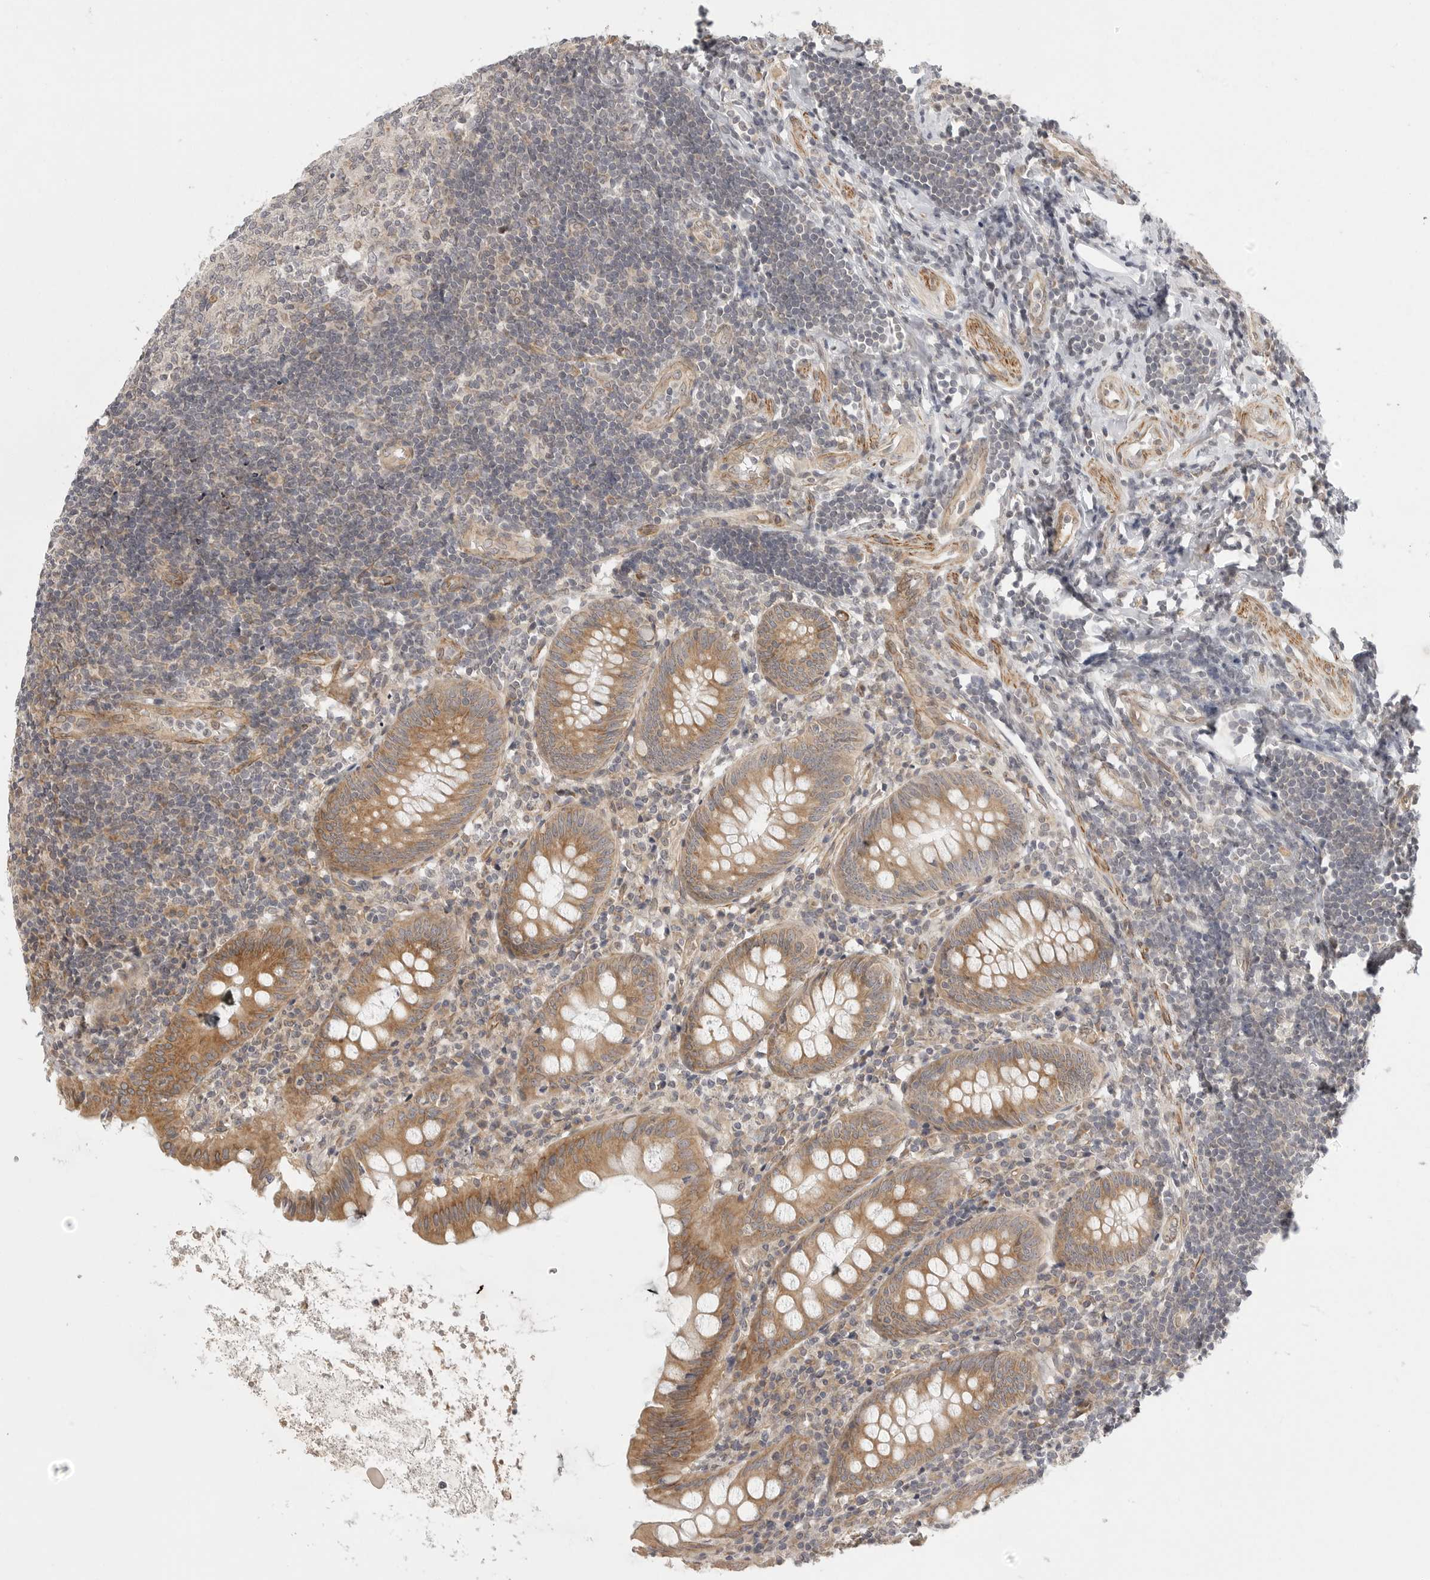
{"staining": {"intensity": "moderate", "quantity": ">75%", "location": "cytoplasmic/membranous"}, "tissue": "appendix", "cell_type": "Glandular cells", "image_type": "normal", "snomed": [{"axis": "morphology", "description": "Normal tissue, NOS"}, {"axis": "topography", "description": "Appendix"}], "caption": "Immunohistochemistry micrograph of normal appendix: appendix stained using immunohistochemistry (IHC) demonstrates medium levels of moderate protein expression localized specifically in the cytoplasmic/membranous of glandular cells, appearing as a cytoplasmic/membranous brown color.", "gene": "CERS2", "patient": {"sex": "female", "age": 54}}